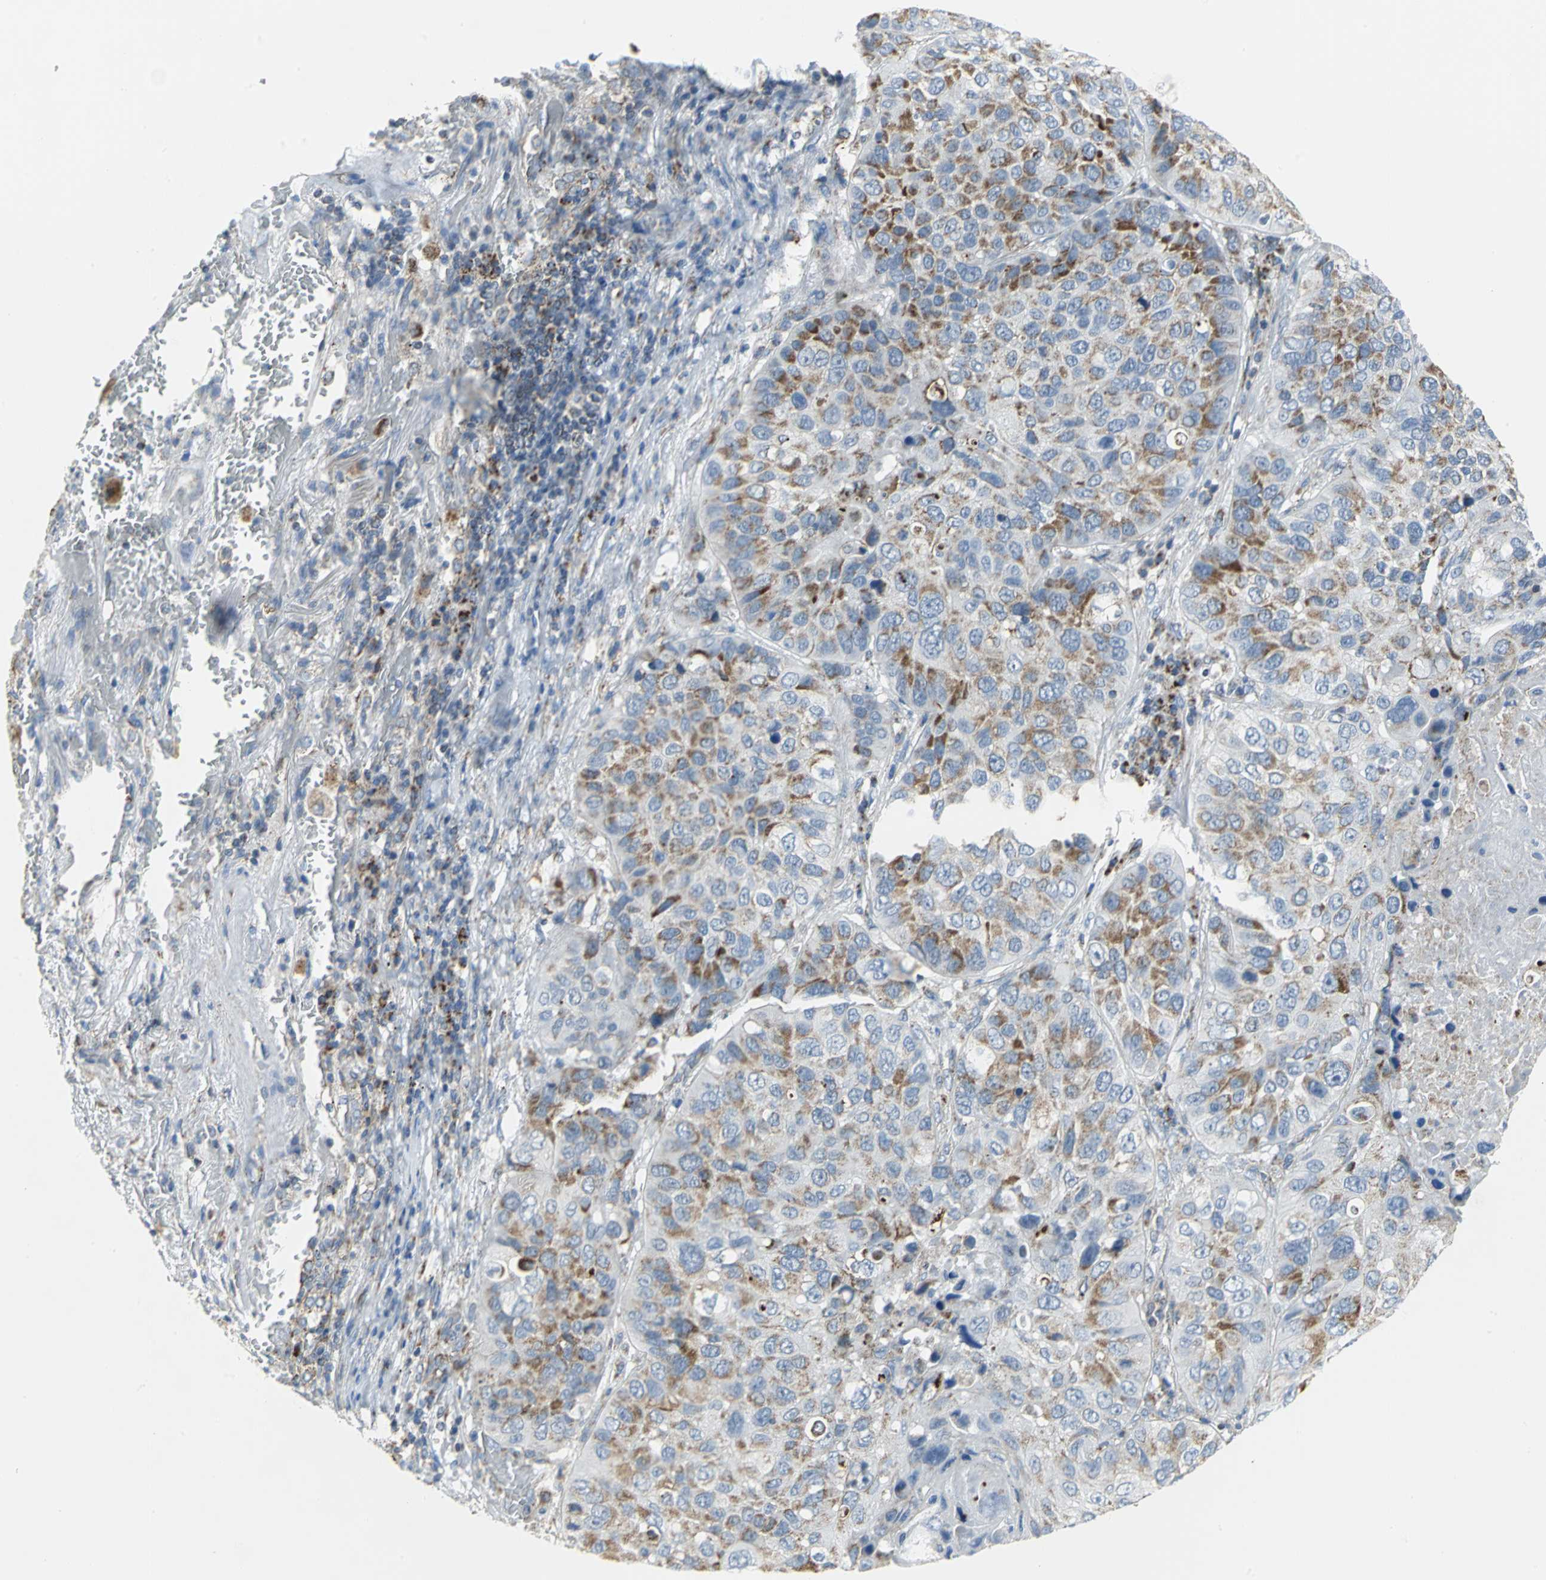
{"staining": {"intensity": "moderate", "quantity": "25%-75%", "location": "cytoplasmic/membranous"}, "tissue": "lung cancer", "cell_type": "Tumor cells", "image_type": "cancer", "snomed": [{"axis": "morphology", "description": "Squamous cell carcinoma, NOS"}, {"axis": "topography", "description": "Lung"}], "caption": "Immunohistochemistry of human lung cancer exhibits medium levels of moderate cytoplasmic/membranous expression in about 25%-75% of tumor cells.", "gene": "NTRK1", "patient": {"sex": "male", "age": 57}}